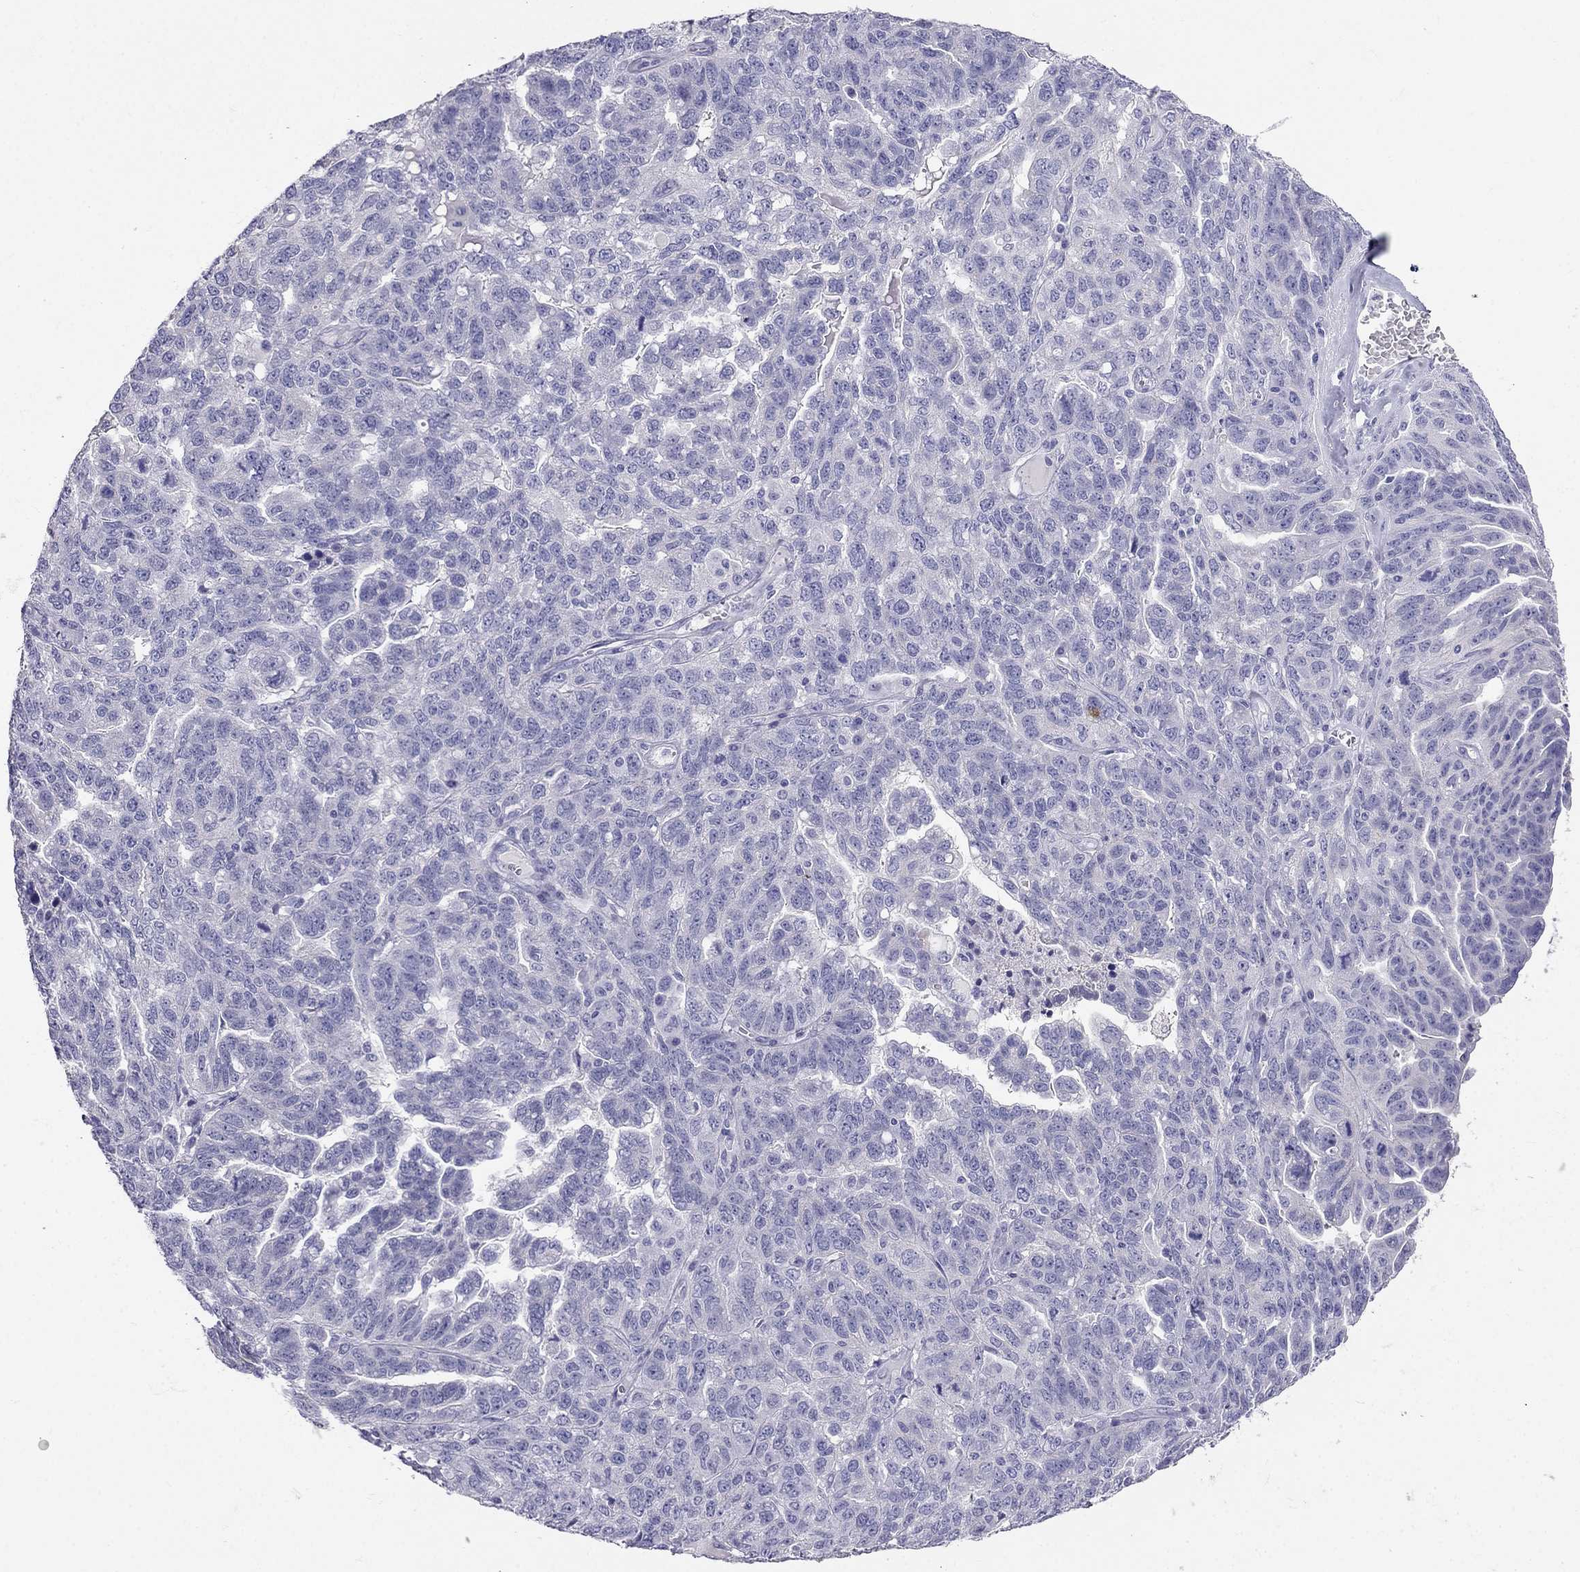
{"staining": {"intensity": "negative", "quantity": "none", "location": "none"}, "tissue": "ovarian cancer", "cell_type": "Tumor cells", "image_type": "cancer", "snomed": [{"axis": "morphology", "description": "Cystadenocarcinoma, serous, NOS"}, {"axis": "topography", "description": "Ovary"}], "caption": "IHC histopathology image of human ovarian cancer stained for a protein (brown), which shows no expression in tumor cells.", "gene": "RFLNA", "patient": {"sex": "female", "age": 71}}